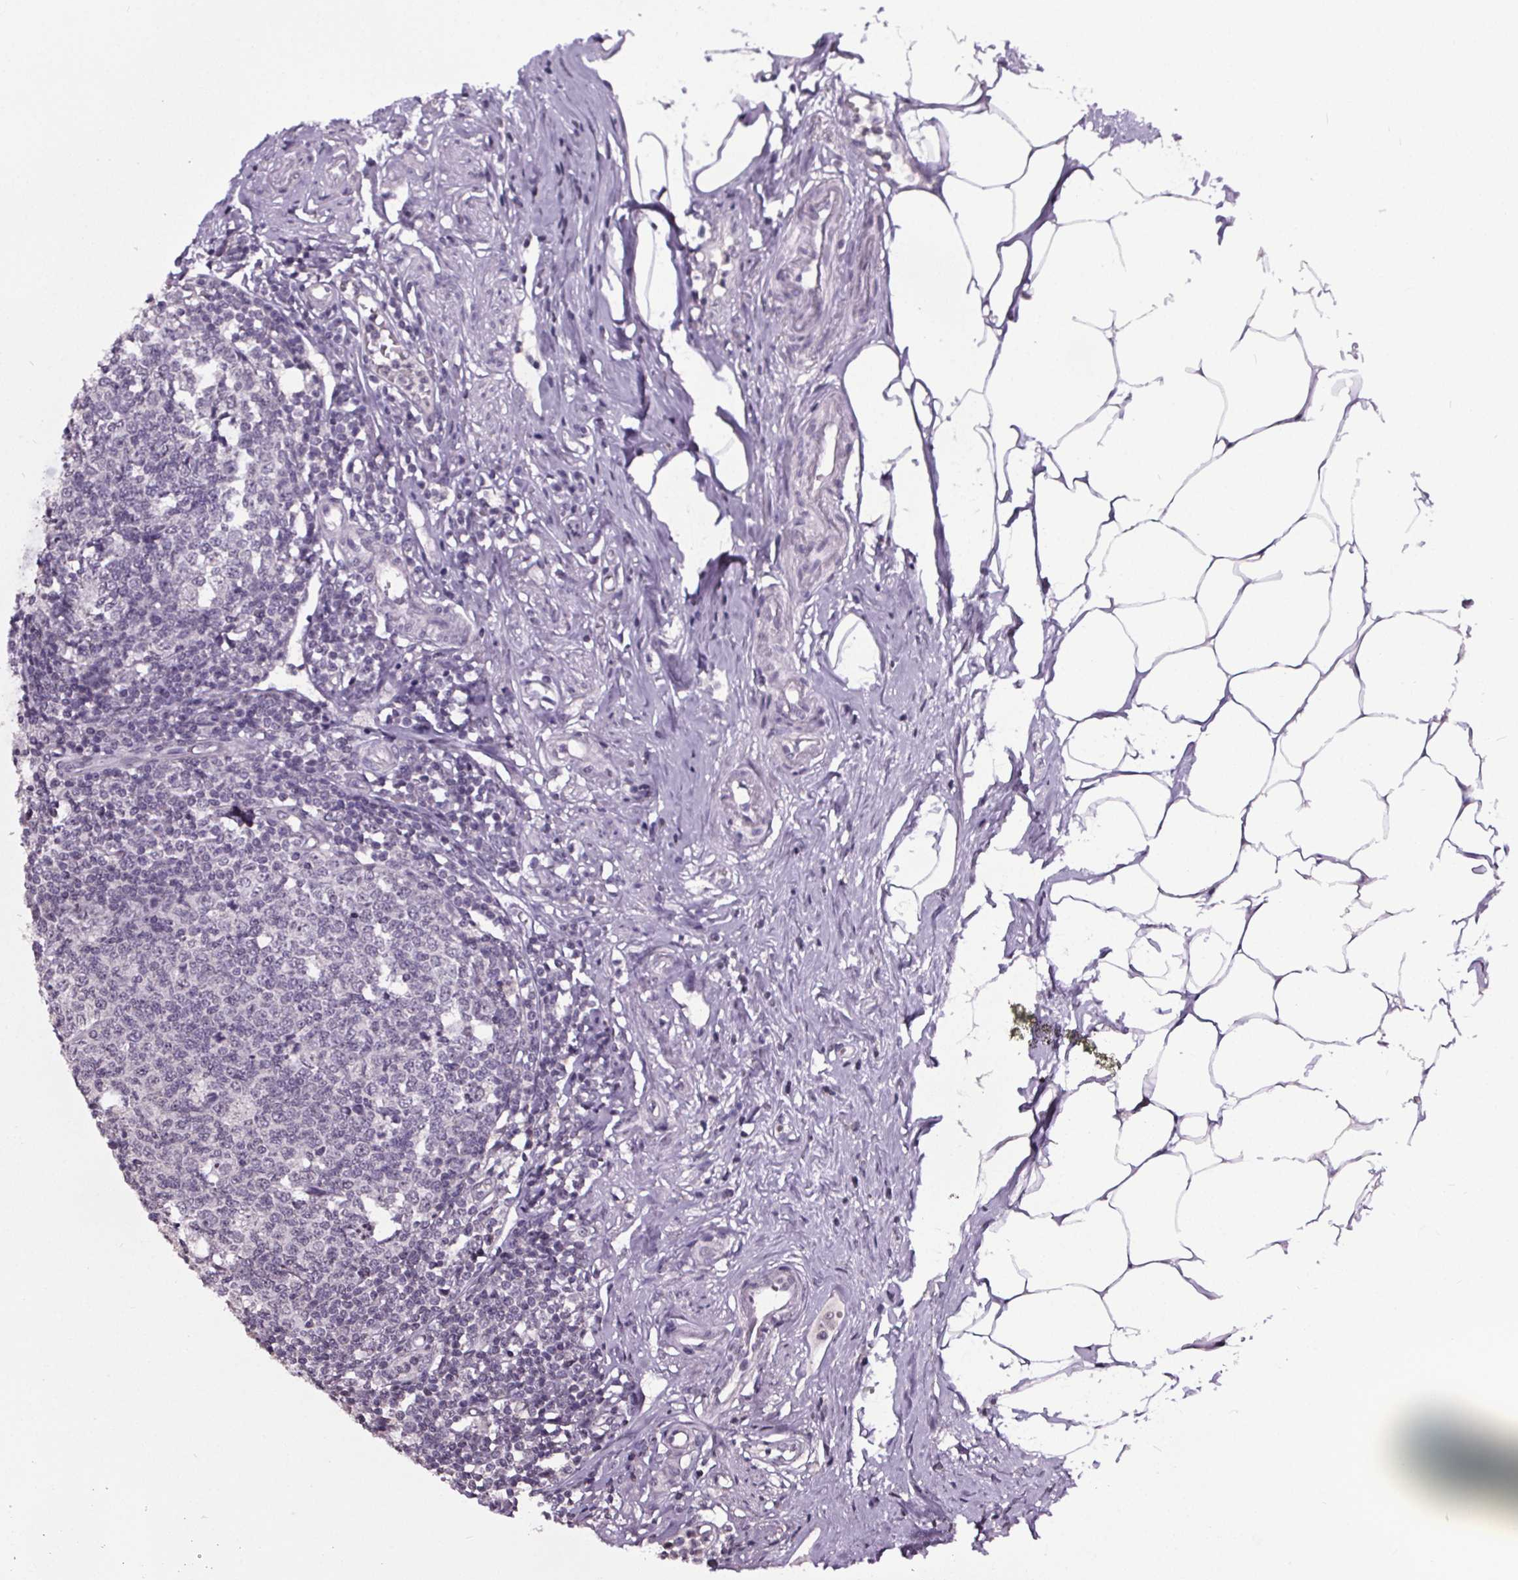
{"staining": {"intensity": "negative", "quantity": "none", "location": "none"}, "tissue": "appendix", "cell_type": "Glandular cells", "image_type": "normal", "snomed": [{"axis": "morphology", "description": "Normal tissue, NOS"}, {"axis": "morphology", "description": "Carcinoma, endometroid"}, {"axis": "topography", "description": "Appendix"}, {"axis": "topography", "description": "Colon"}], "caption": "The IHC histopathology image has no significant expression in glandular cells of appendix. (DAB (3,3'-diaminobenzidine) immunohistochemistry (IHC) visualized using brightfield microscopy, high magnification).", "gene": "NKX6", "patient": {"sex": "female", "age": 60}}